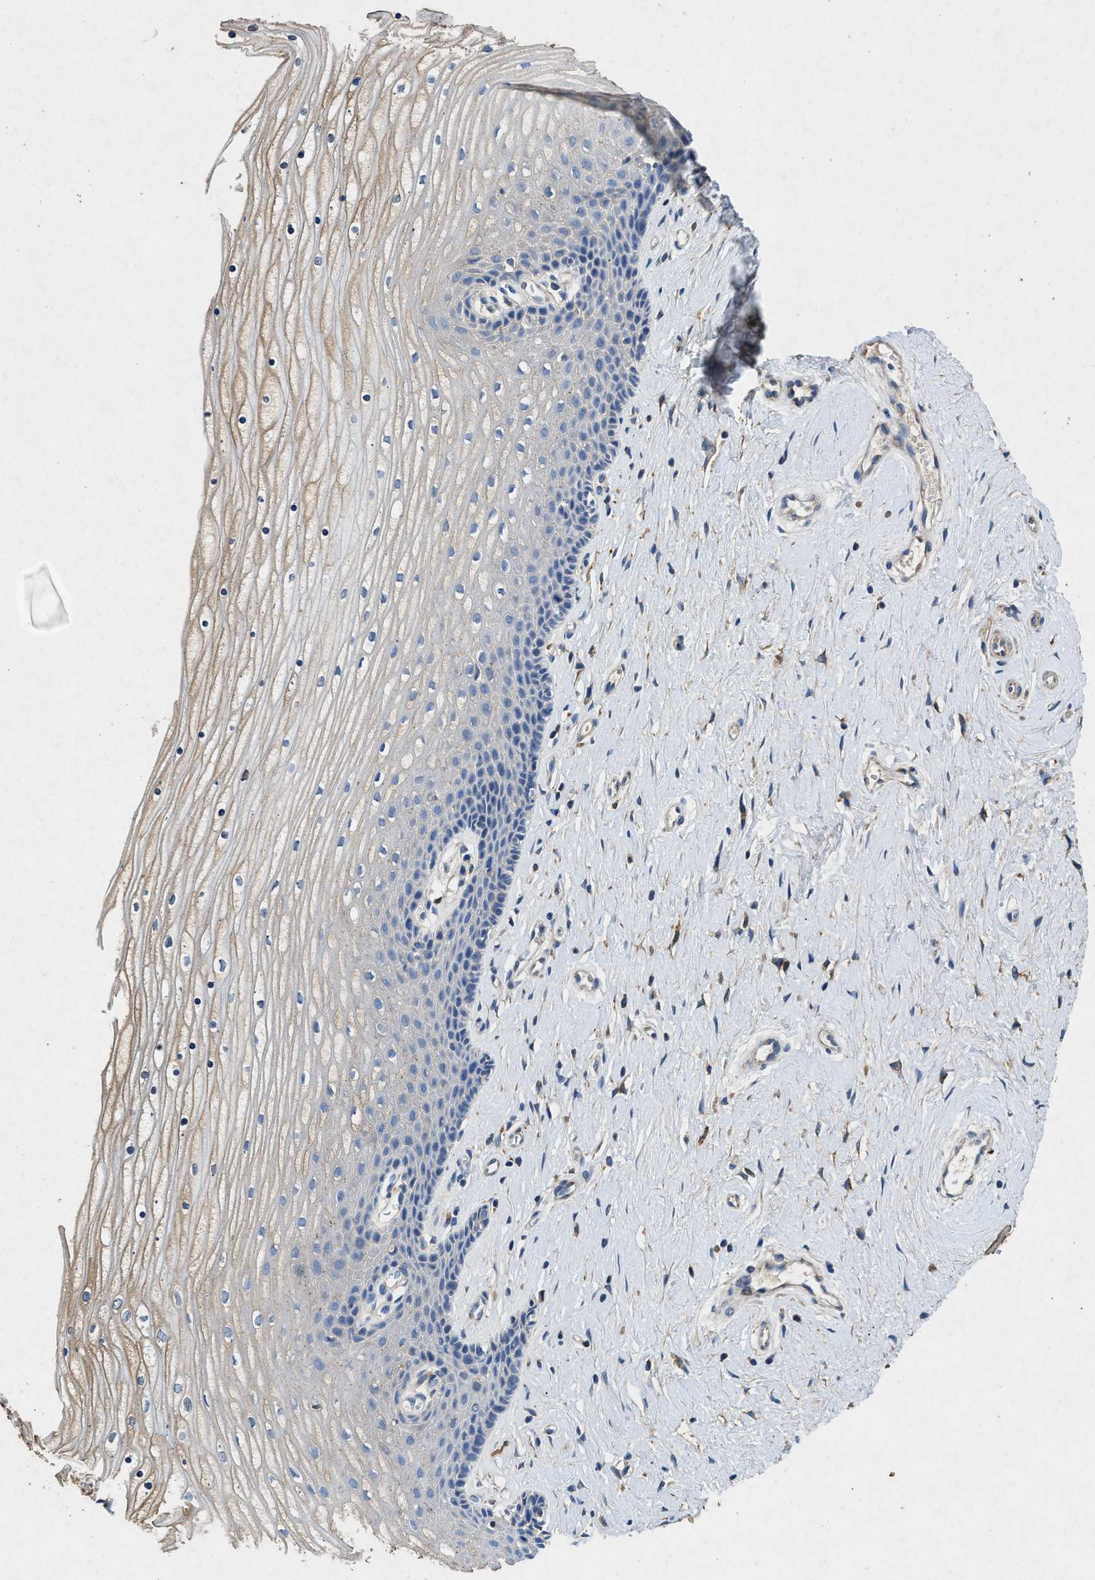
{"staining": {"intensity": "weak", "quantity": "<25%", "location": "cytoplasmic/membranous"}, "tissue": "cervix", "cell_type": "Glandular cells", "image_type": "normal", "snomed": [{"axis": "morphology", "description": "Normal tissue, NOS"}, {"axis": "topography", "description": "Cervix"}], "caption": "This is a photomicrograph of IHC staining of benign cervix, which shows no staining in glandular cells. (Immunohistochemistry, brightfield microscopy, high magnification).", "gene": "CDK15", "patient": {"sex": "female", "age": 39}}